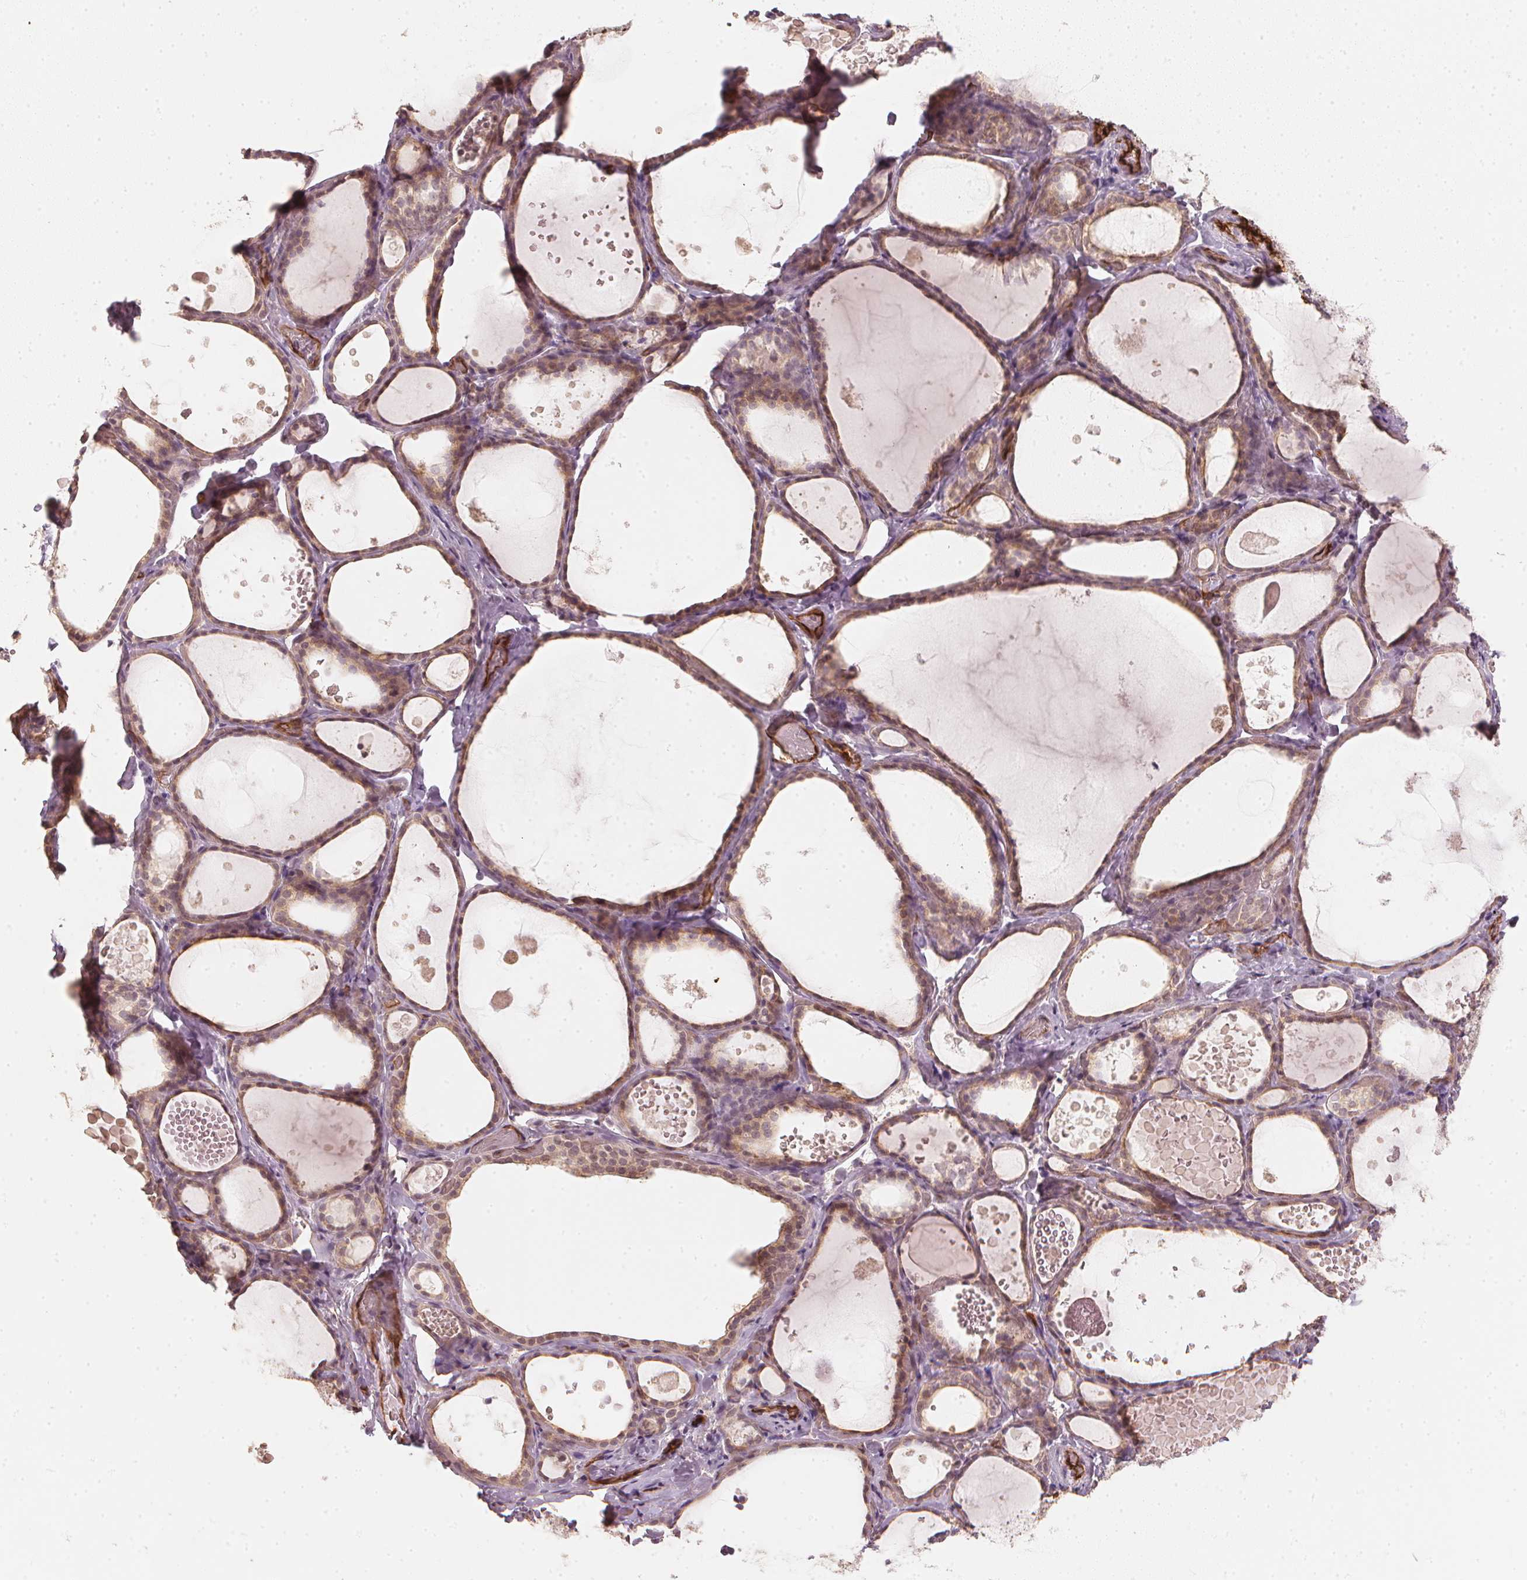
{"staining": {"intensity": "weak", "quantity": ">75%", "location": "cytoplasmic/membranous"}, "tissue": "thyroid gland", "cell_type": "Glandular cells", "image_type": "normal", "snomed": [{"axis": "morphology", "description": "Normal tissue, NOS"}, {"axis": "topography", "description": "Thyroid gland"}], "caption": "A low amount of weak cytoplasmic/membranous expression is seen in approximately >75% of glandular cells in unremarkable thyroid gland.", "gene": "CIB1", "patient": {"sex": "female", "age": 56}}